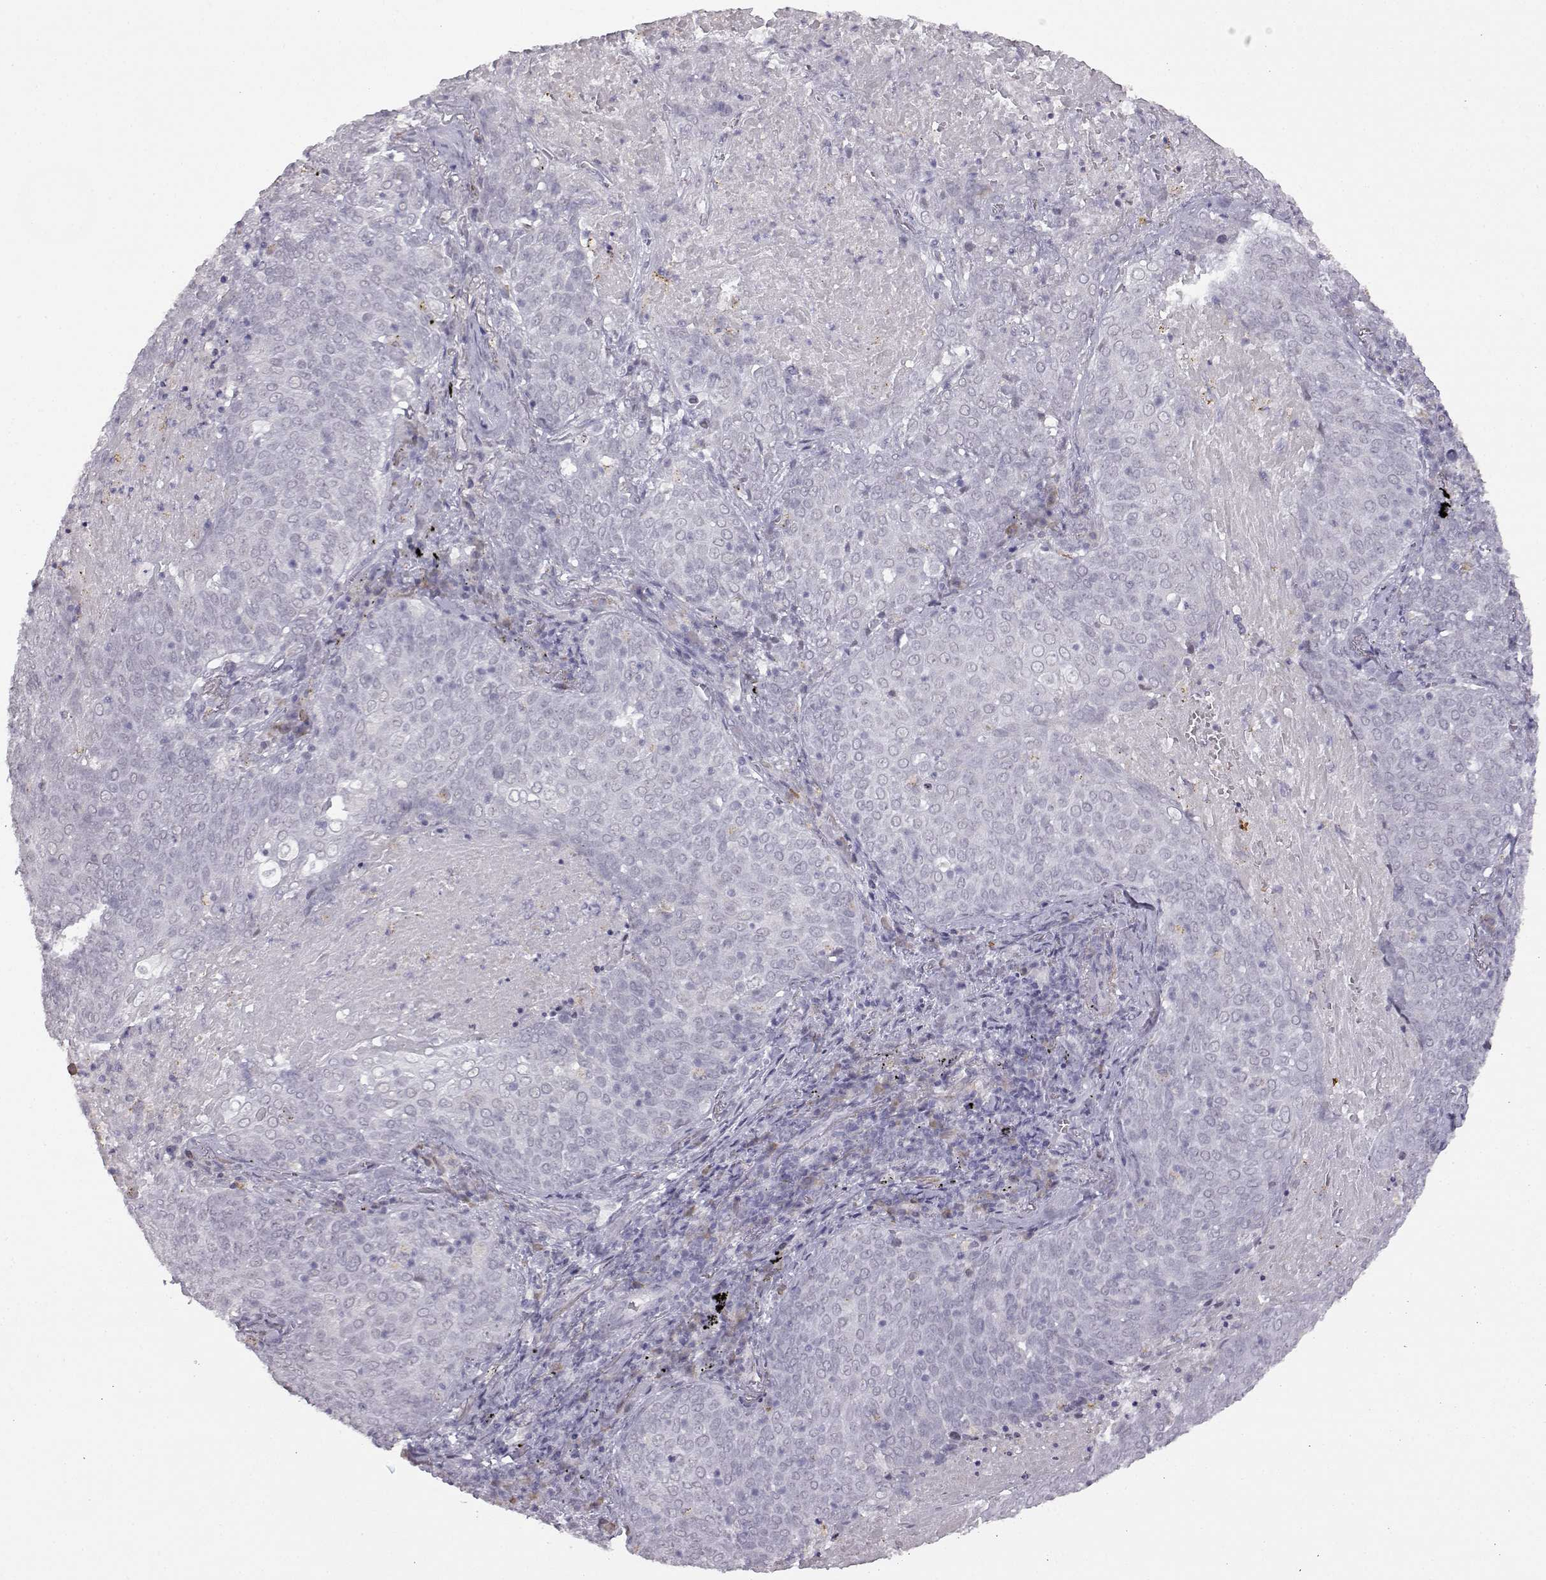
{"staining": {"intensity": "negative", "quantity": "none", "location": "none"}, "tissue": "lung cancer", "cell_type": "Tumor cells", "image_type": "cancer", "snomed": [{"axis": "morphology", "description": "Squamous cell carcinoma, NOS"}, {"axis": "topography", "description": "Lung"}], "caption": "This image is of lung cancer (squamous cell carcinoma) stained with IHC to label a protein in brown with the nuclei are counter-stained blue. There is no staining in tumor cells. Brightfield microscopy of IHC stained with DAB (brown) and hematoxylin (blue), captured at high magnification.", "gene": "VGF", "patient": {"sex": "male", "age": 82}}